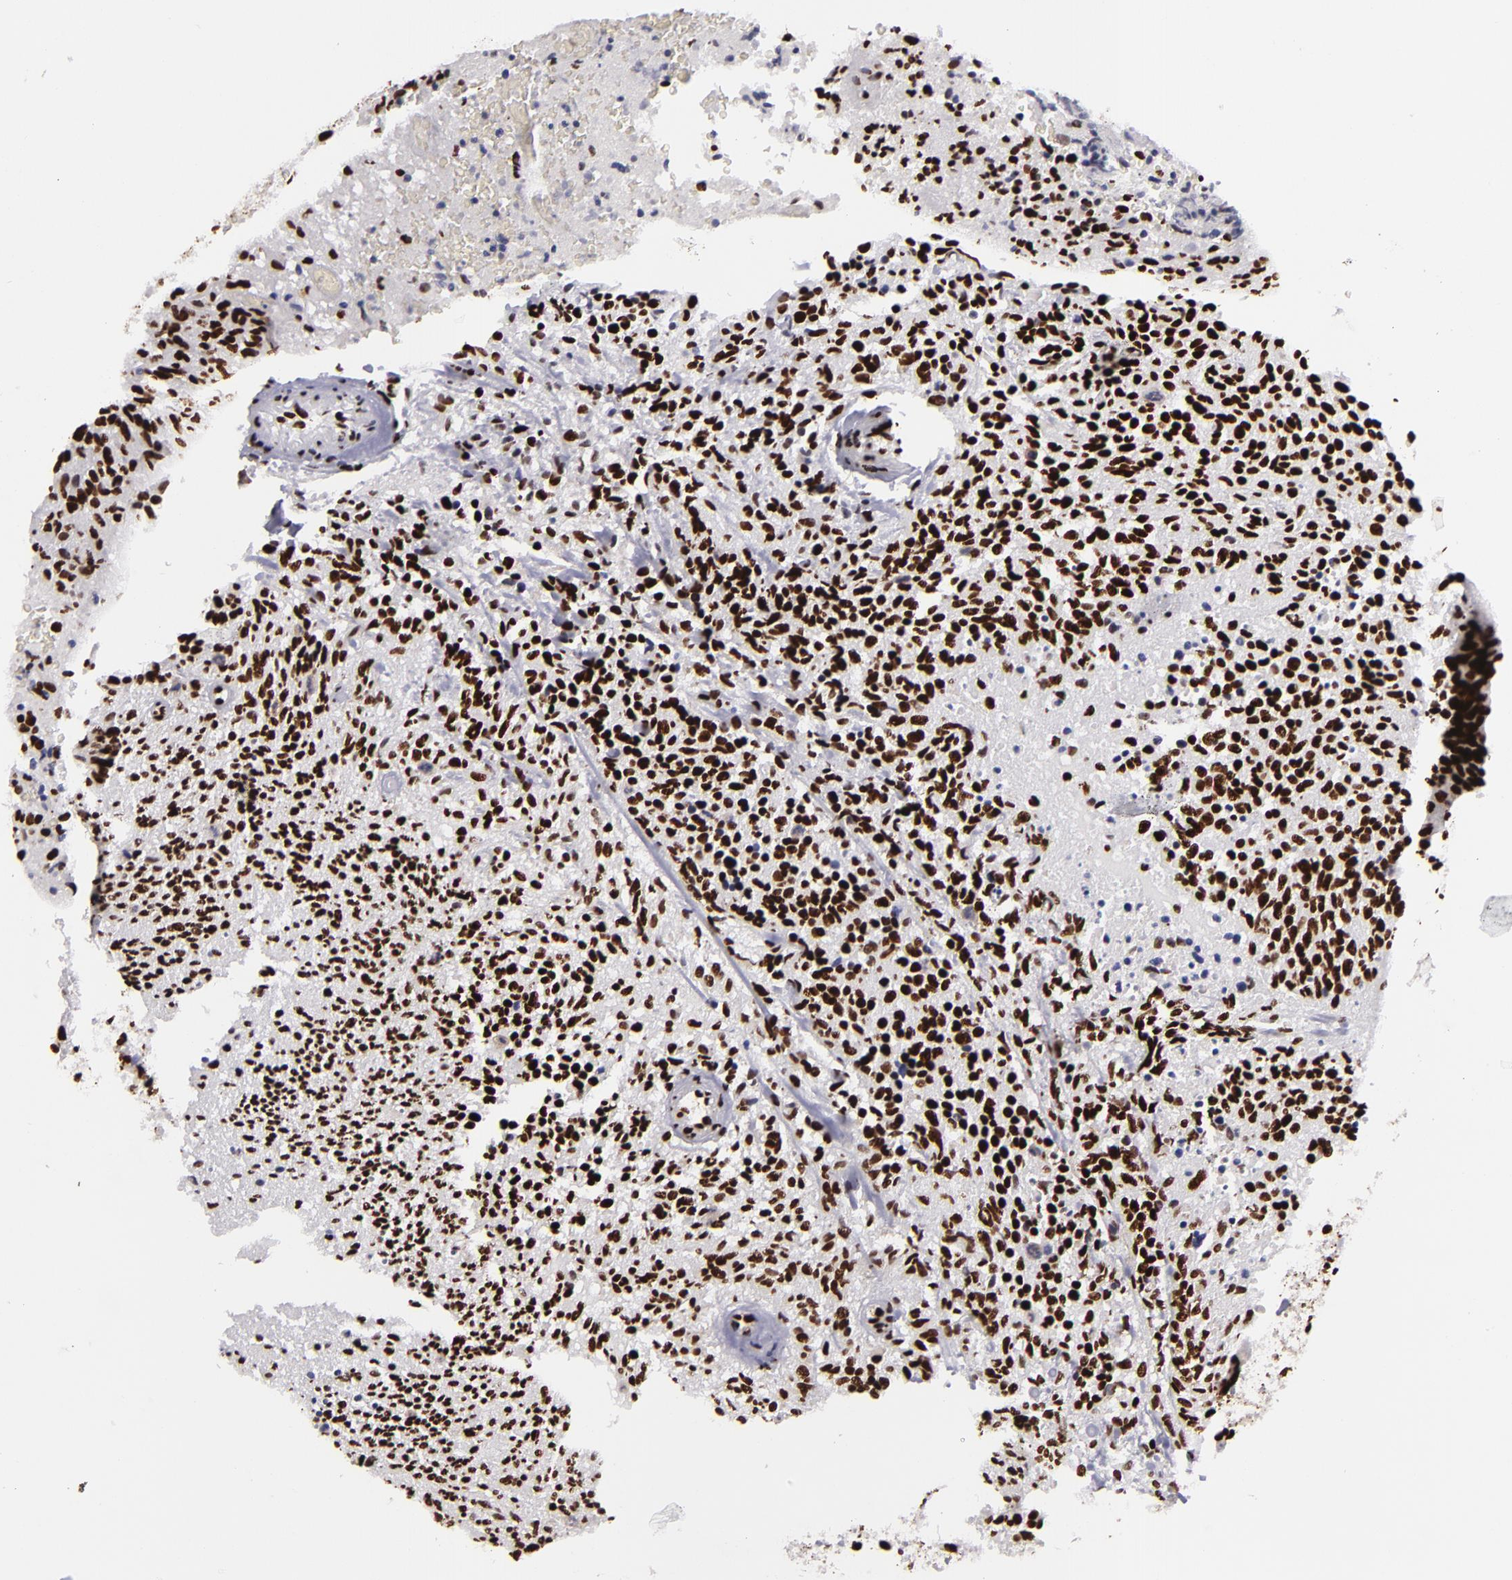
{"staining": {"intensity": "strong", "quantity": ">75%", "location": "nuclear"}, "tissue": "glioma", "cell_type": "Tumor cells", "image_type": "cancer", "snomed": [{"axis": "morphology", "description": "Glioma, malignant, High grade"}, {"axis": "topography", "description": "Brain"}], "caption": "Malignant high-grade glioma tissue reveals strong nuclear positivity in about >75% of tumor cells, visualized by immunohistochemistry. The staining is performed using DAB brown chromogen to label protein expression. The nuclei are counter-stained blue using hematoxylin.", "gene": "SAFB", "patient": {"sex": "male", "age": 36}}